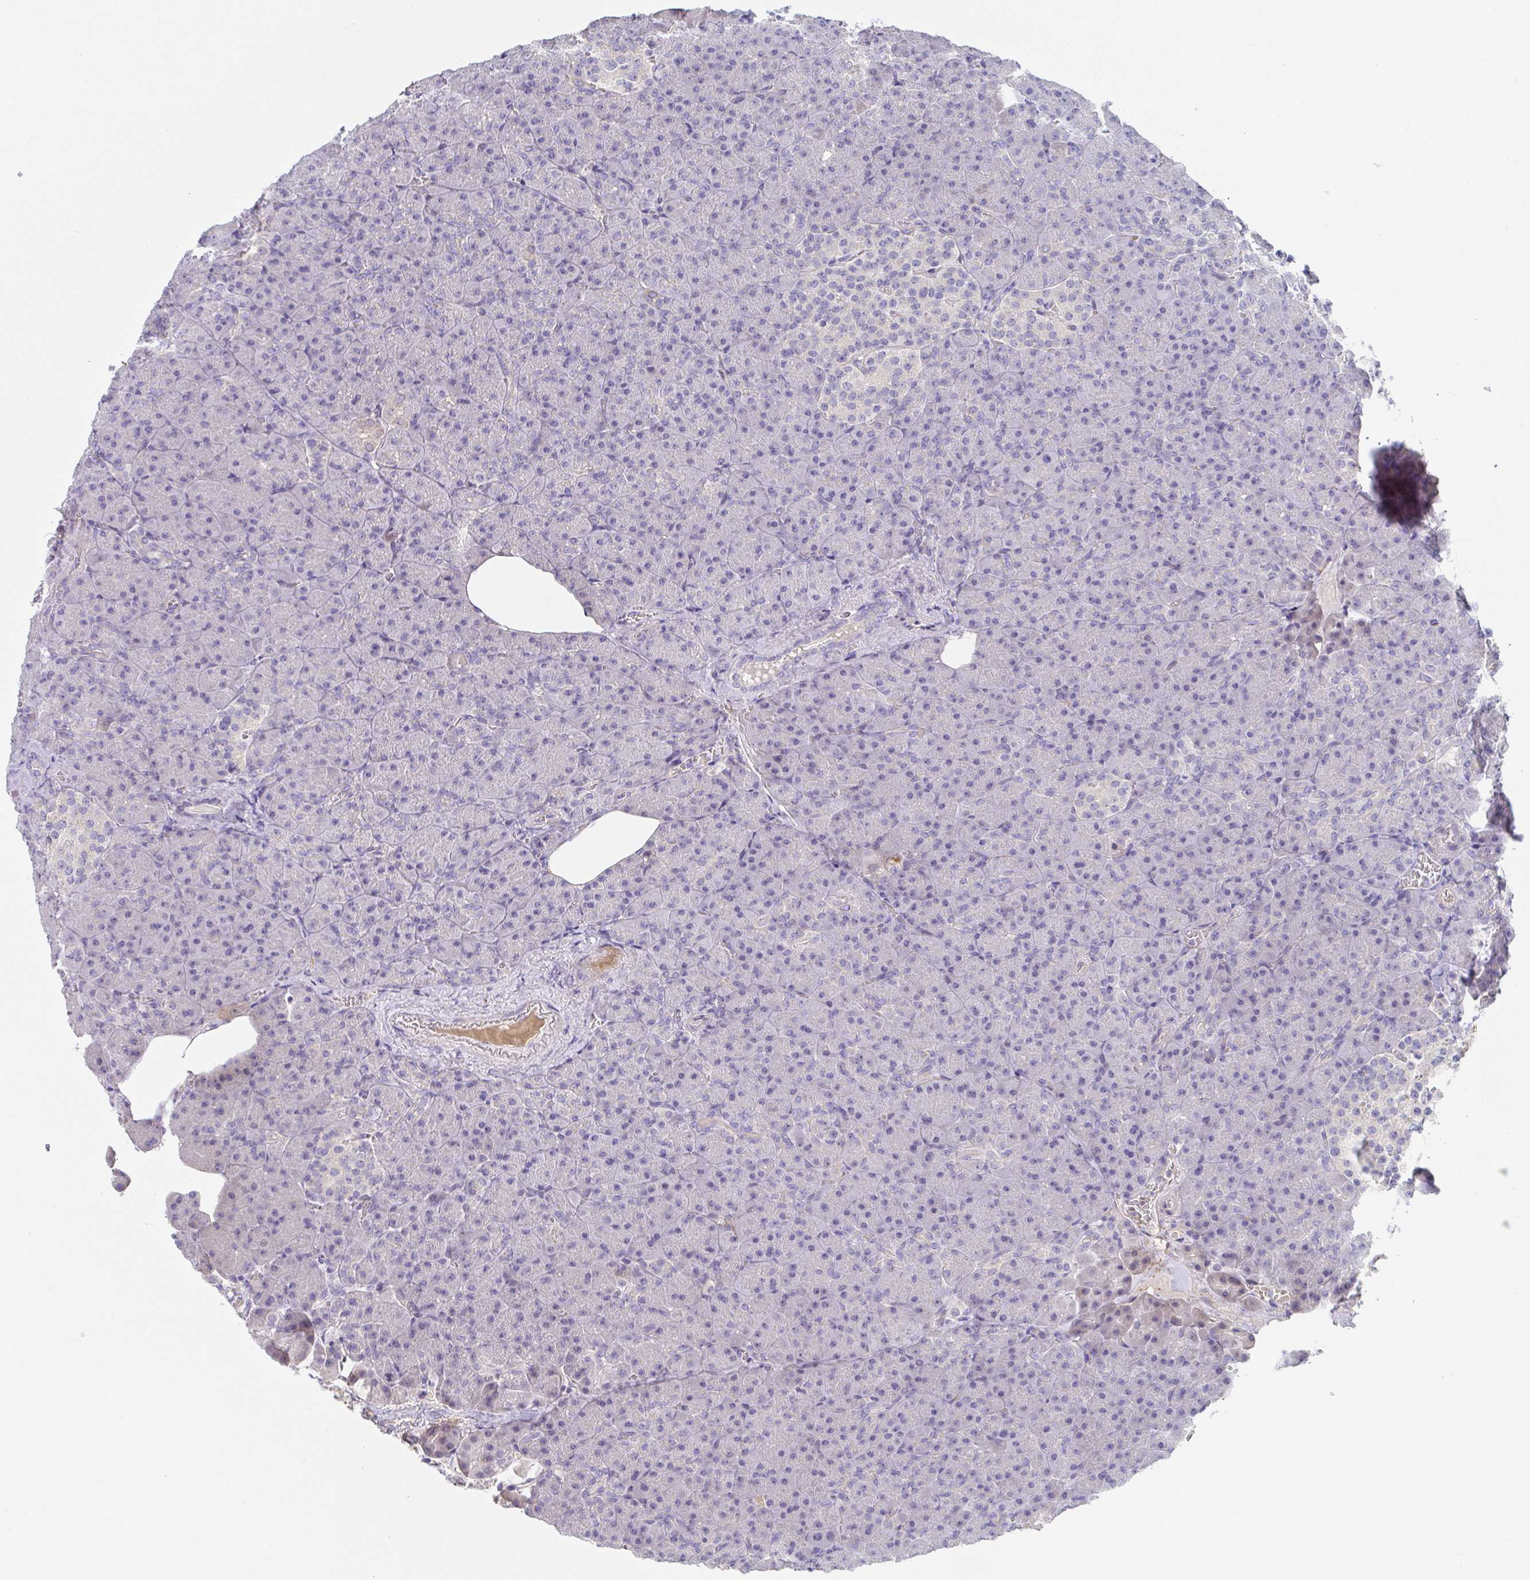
{"staining": {"intensity": "negative", "quantity": "none", "location": "none"}, "tissue": "pancreas", "cell_type": "Exocrine glandular cells", "image_type": "normal", "snomed": [{"axis": "morphology", "description": "Normal tissue, NOS"}, {"axis": "topography", "description": "Pancreas"}], "caption": "This is a micrograph of IHC staining of normal pancreas, which shows no expression in exocrine glandular cells. The staining is performed using DAB (3,3'-diaminobenzidine) brown chromogen with nuclei counter-stained in using hematoxylin.", "gene": "ANO5", "patient": {"sex": "female", "age": 74}}